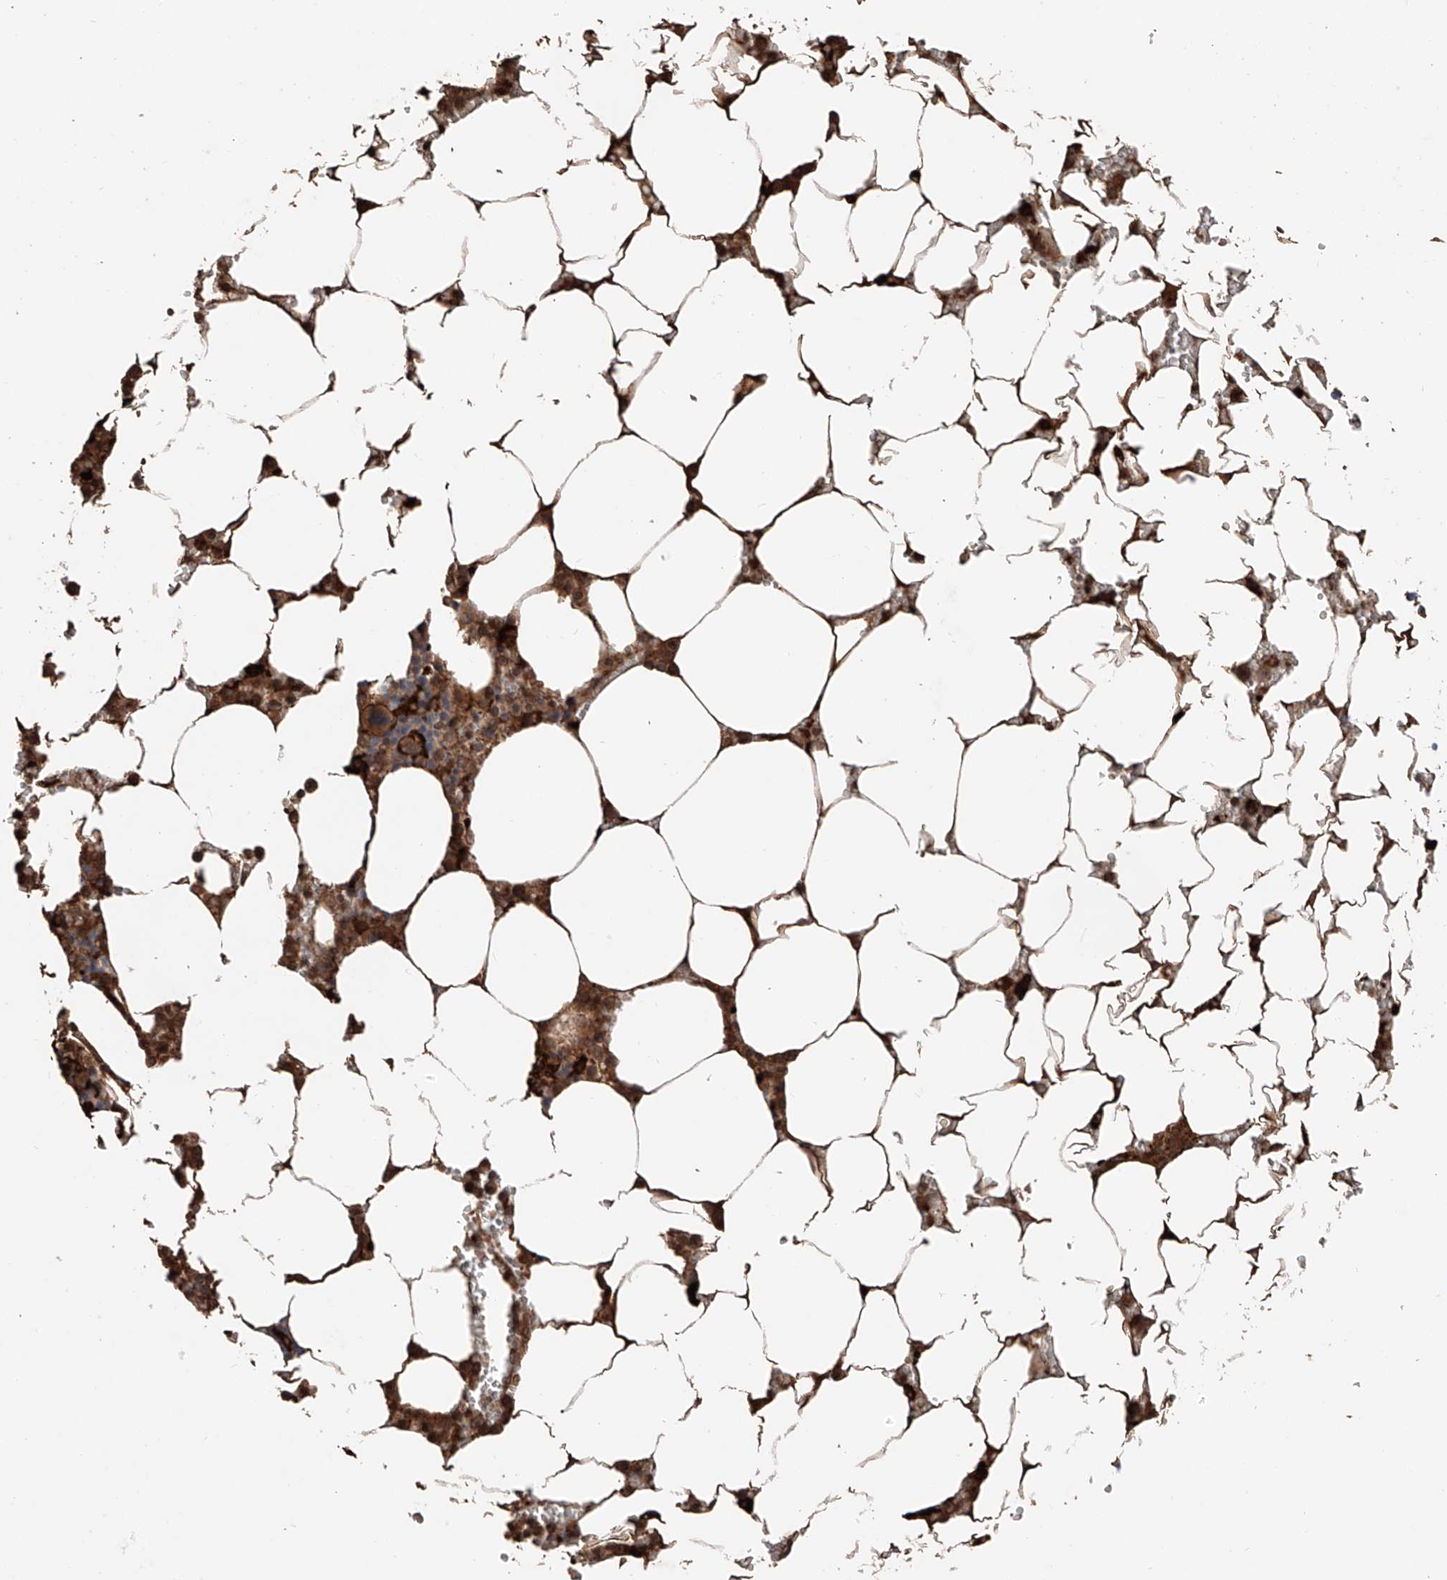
{"staining": {"intensity": "moderate", "quantity": "25%-75%", "location": "cytoplasmic/membranous"}, "tissue": "bone marrow", "cell_type": "Hematopoietic cells", "image_type": "normal", "snomed": [{"axis": "morphology", "description": "Normal tissue, NOS"}, {"axis": "topography", "description": "Bone marrow"}], "caption": "Unremarkable bone marrow was stained to show a protein in brown. There is medium levels of moderate cytoplasmic/membranous staining in approximately 25%-75% of hematopoietic cells. Using DAB (3,3'-diaminobenzidine) (brown) and hematoxylin (blue) stains, captured at high magnification using brightfield microscopy.", "gene": "EDN1", "patient": {"sex": "male", "age": 70}}